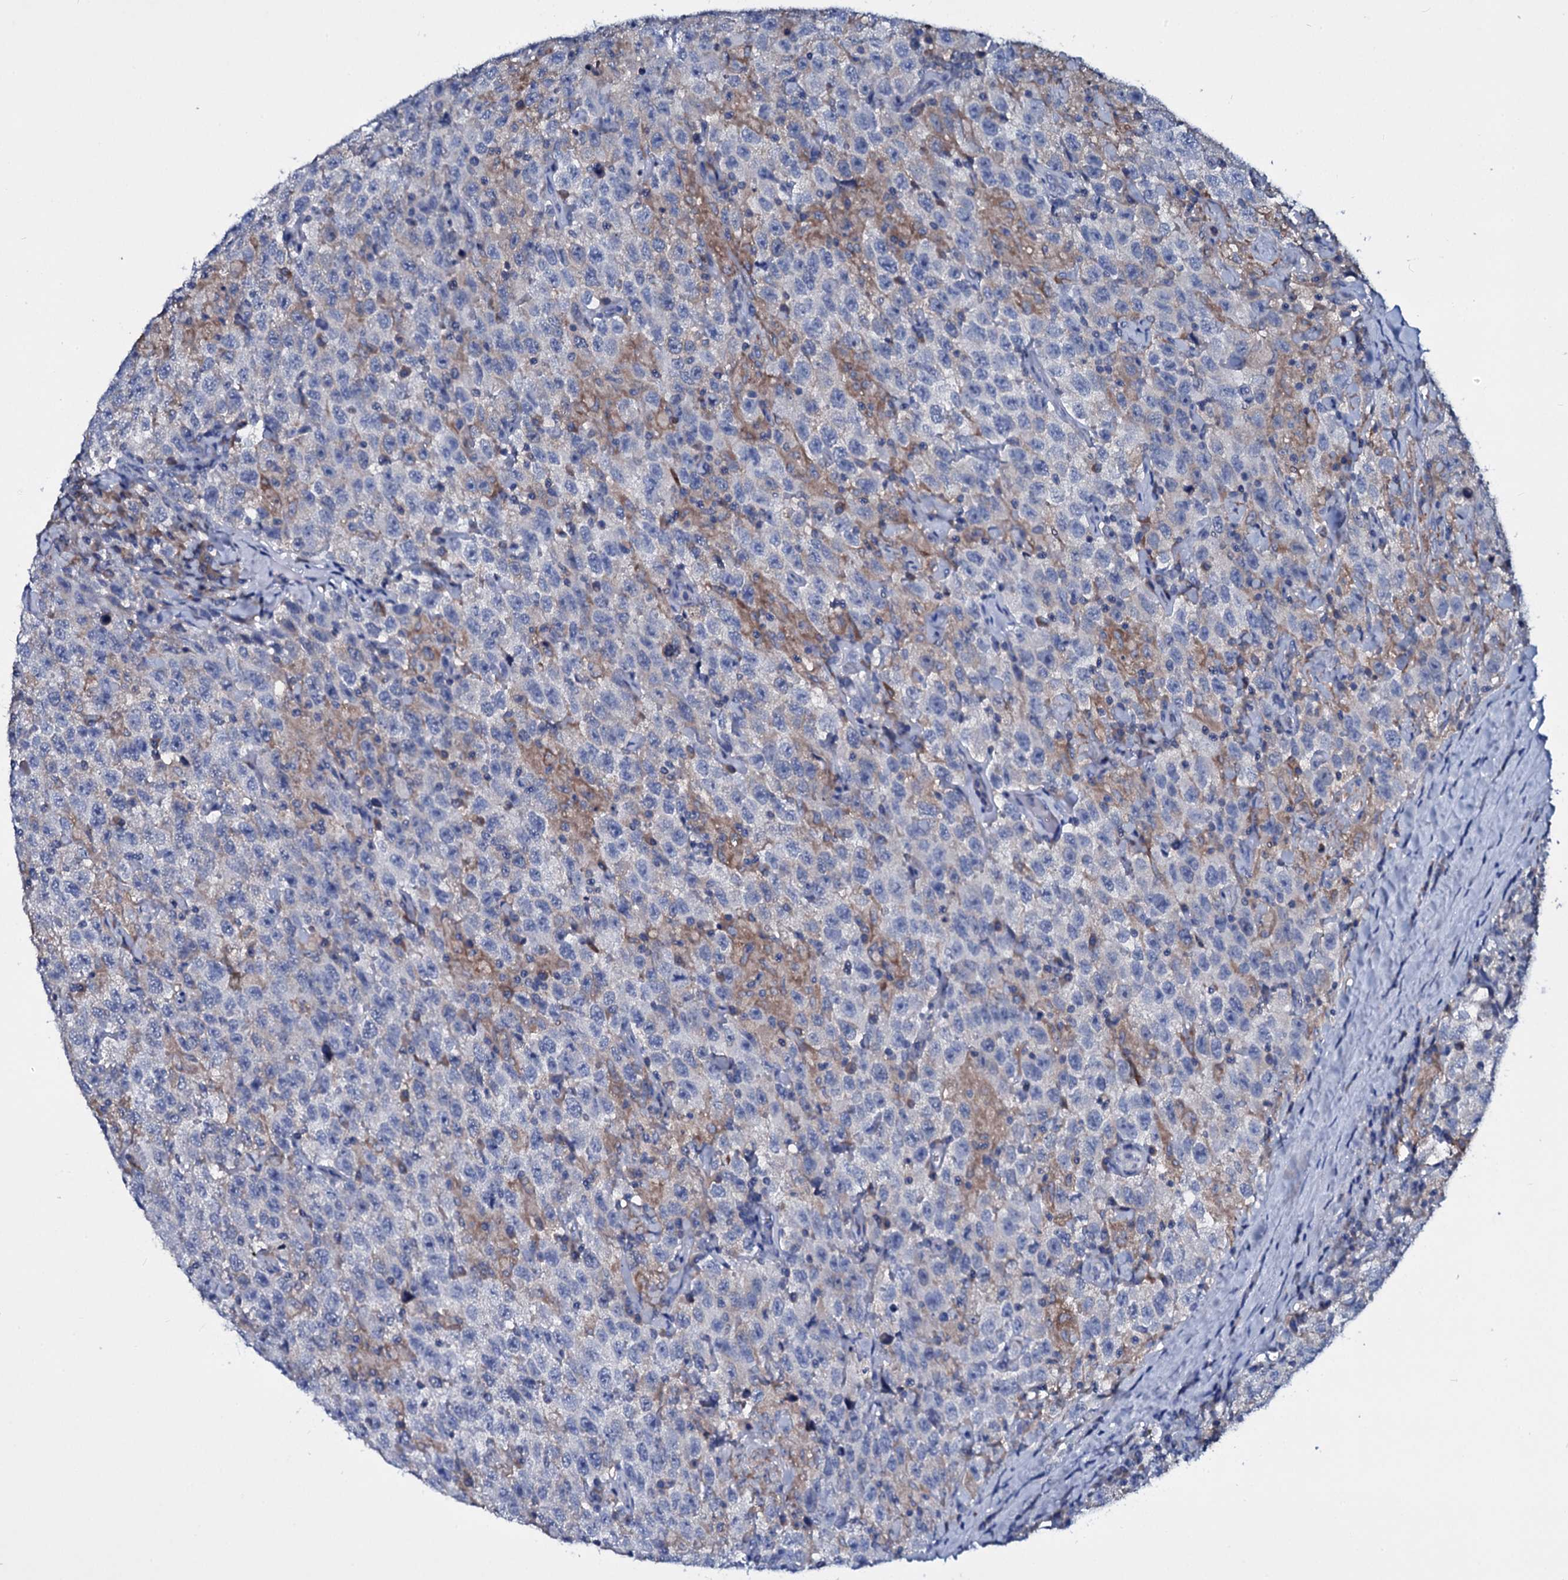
{"staining": {"intensity": "negative", "quantity": "none", "location": "none"}, "tissue": "testis cancer", "cell_type": "Tumor cells", "image_type": "cancer", "snomed": [{"axis": "morphology", "description": "Seminoma, NOS"}, {"axis": "topography", "description": "Testis"}], "caption": "IHC micrograph of neoplastic tissue: human testis cancer (seminoma) stained with DAB exhibits no significant protein positivity in tumor cells. (DAB immunohistochemistry visualized using brightfield microscopy, high magnification).", "gene": "TPGS2", "patient": {"sex": "male", "age": 41}}